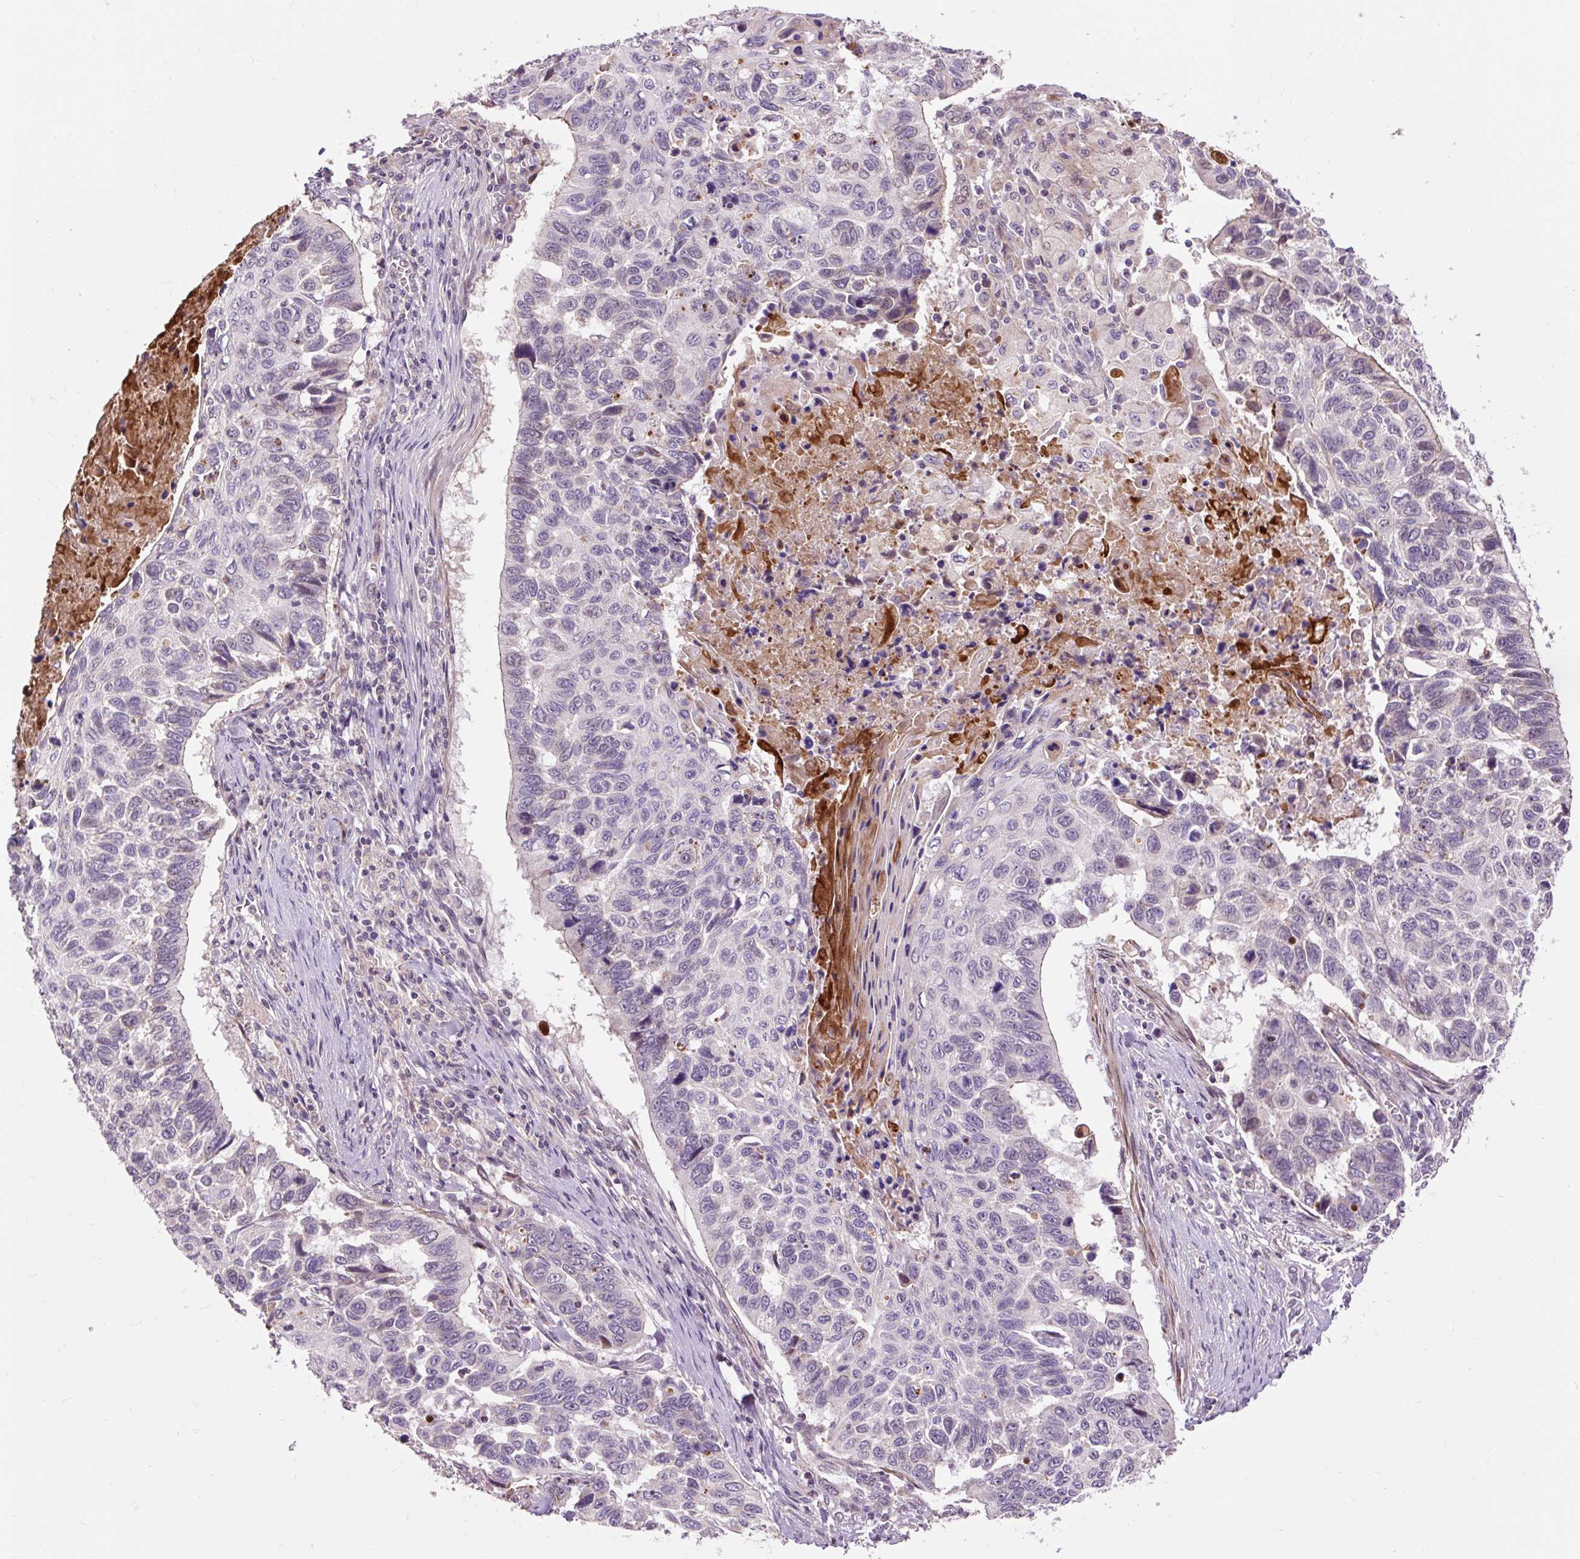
{"staining": {"intensity": "weak", "quantity": "<25%", "location": "cytoplasmic/membranous"}, "tissue": "lung cancer", "cell_type": "Tumor cells", "image_type": "cancer", "snomed": [{"axis": "morphology", "description": "Squamous cell carcinoma, NOS"}, {"axis": "topography", "description": "Lung"}], "caption": "This is an immunohistochemistry micrograph of lung cancer. There is no expression in tumor cells.", "gene": "PRIMPOL", "patient": {"sex": "male", "age": 62}}